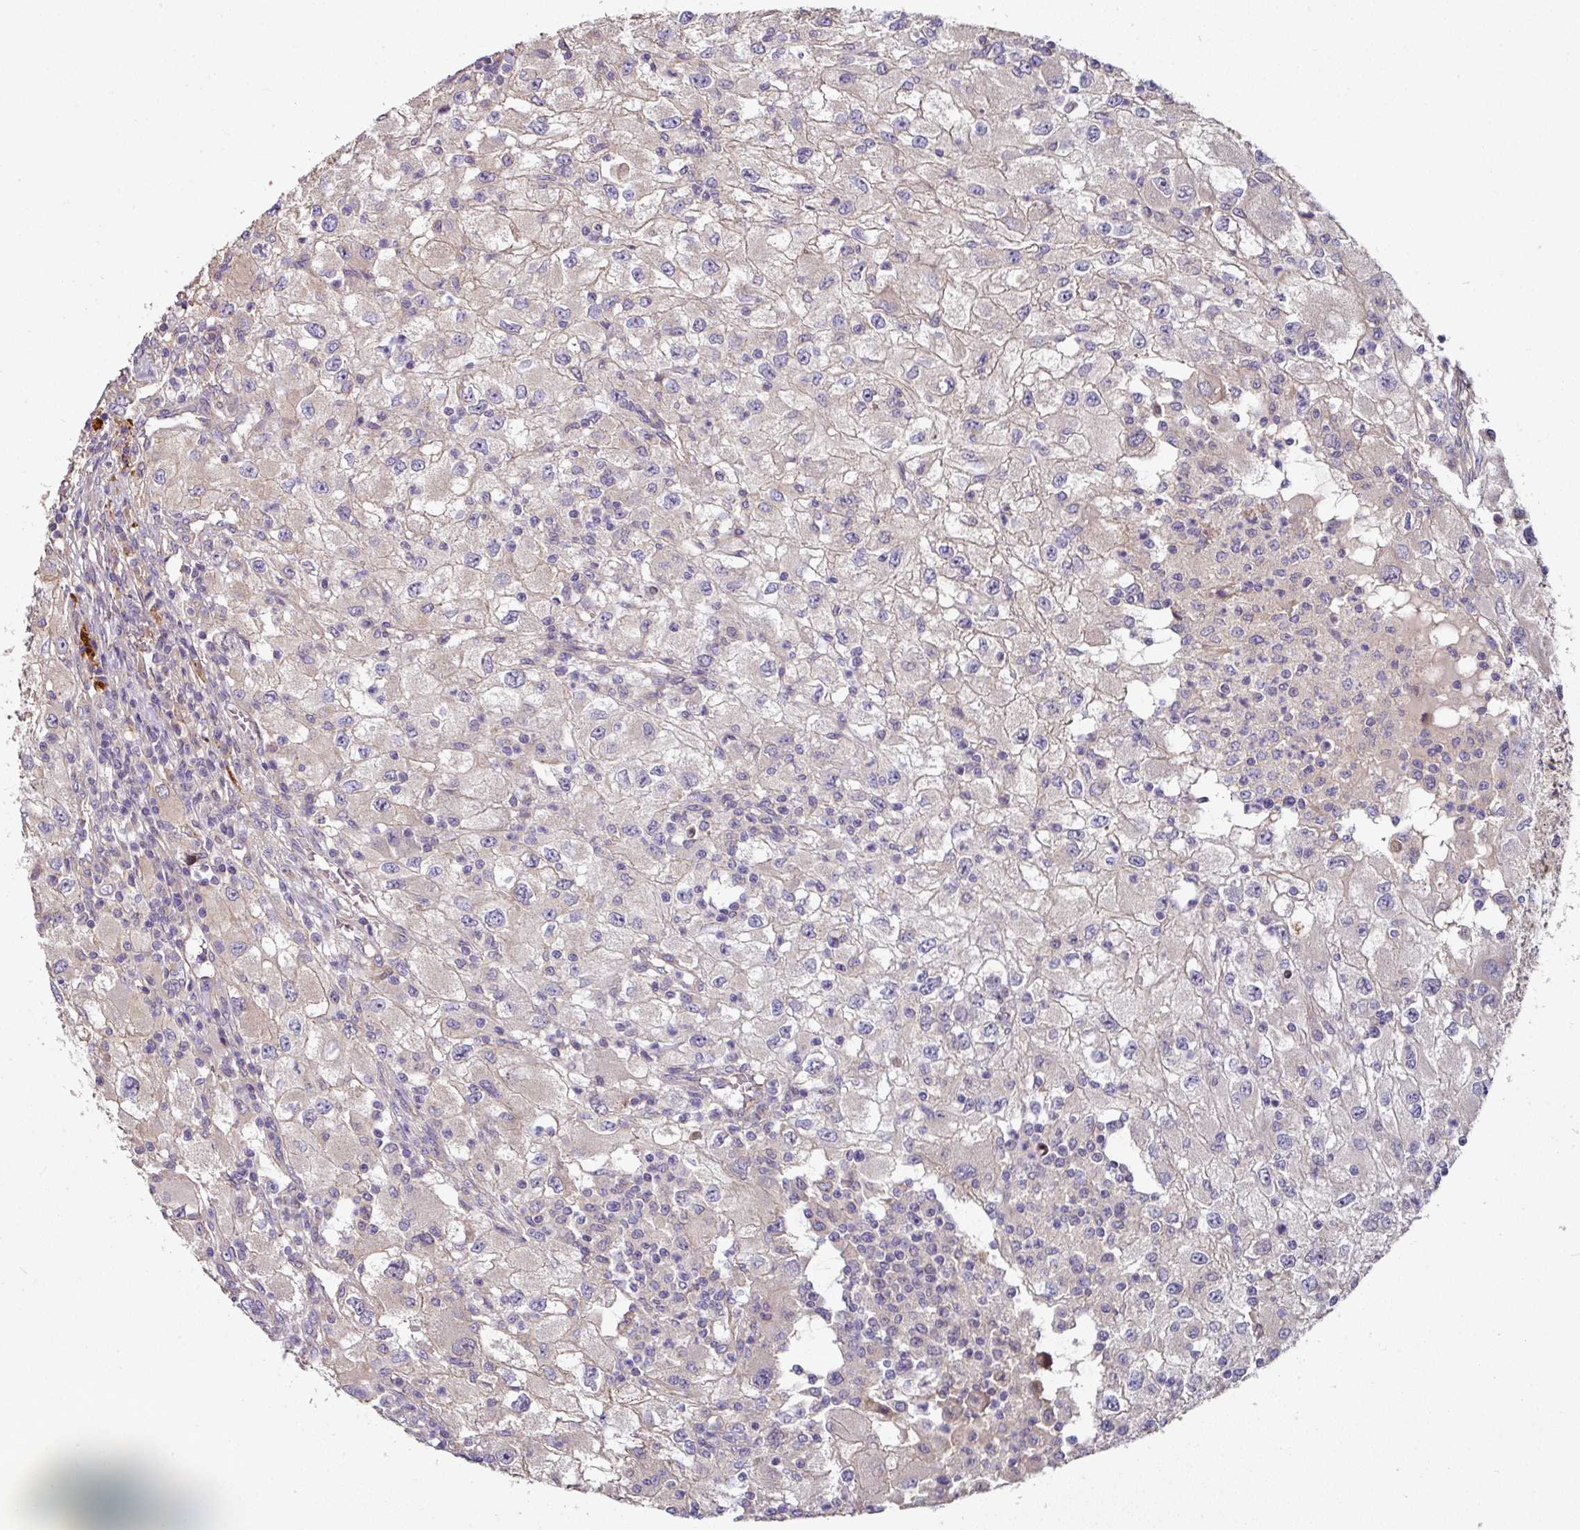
{"staining": {"intensity": "negative", "quantity": "none", "location": "none"}, "tissue": "renal cancer", "cell_type": "Tumor cells", "image_type": "cancer", "snomed": [{"axis": "morphology", "description": "Adenocarcinoma, NOS"}, {"axis": "topography", "description": "Kidney"}], "caption": "The IHC image has no significant expression in tumor cells of renal adenocarcinoma tissue.", "gene": "C4orf48", "patient": {"sex": "female", "age": 67}}